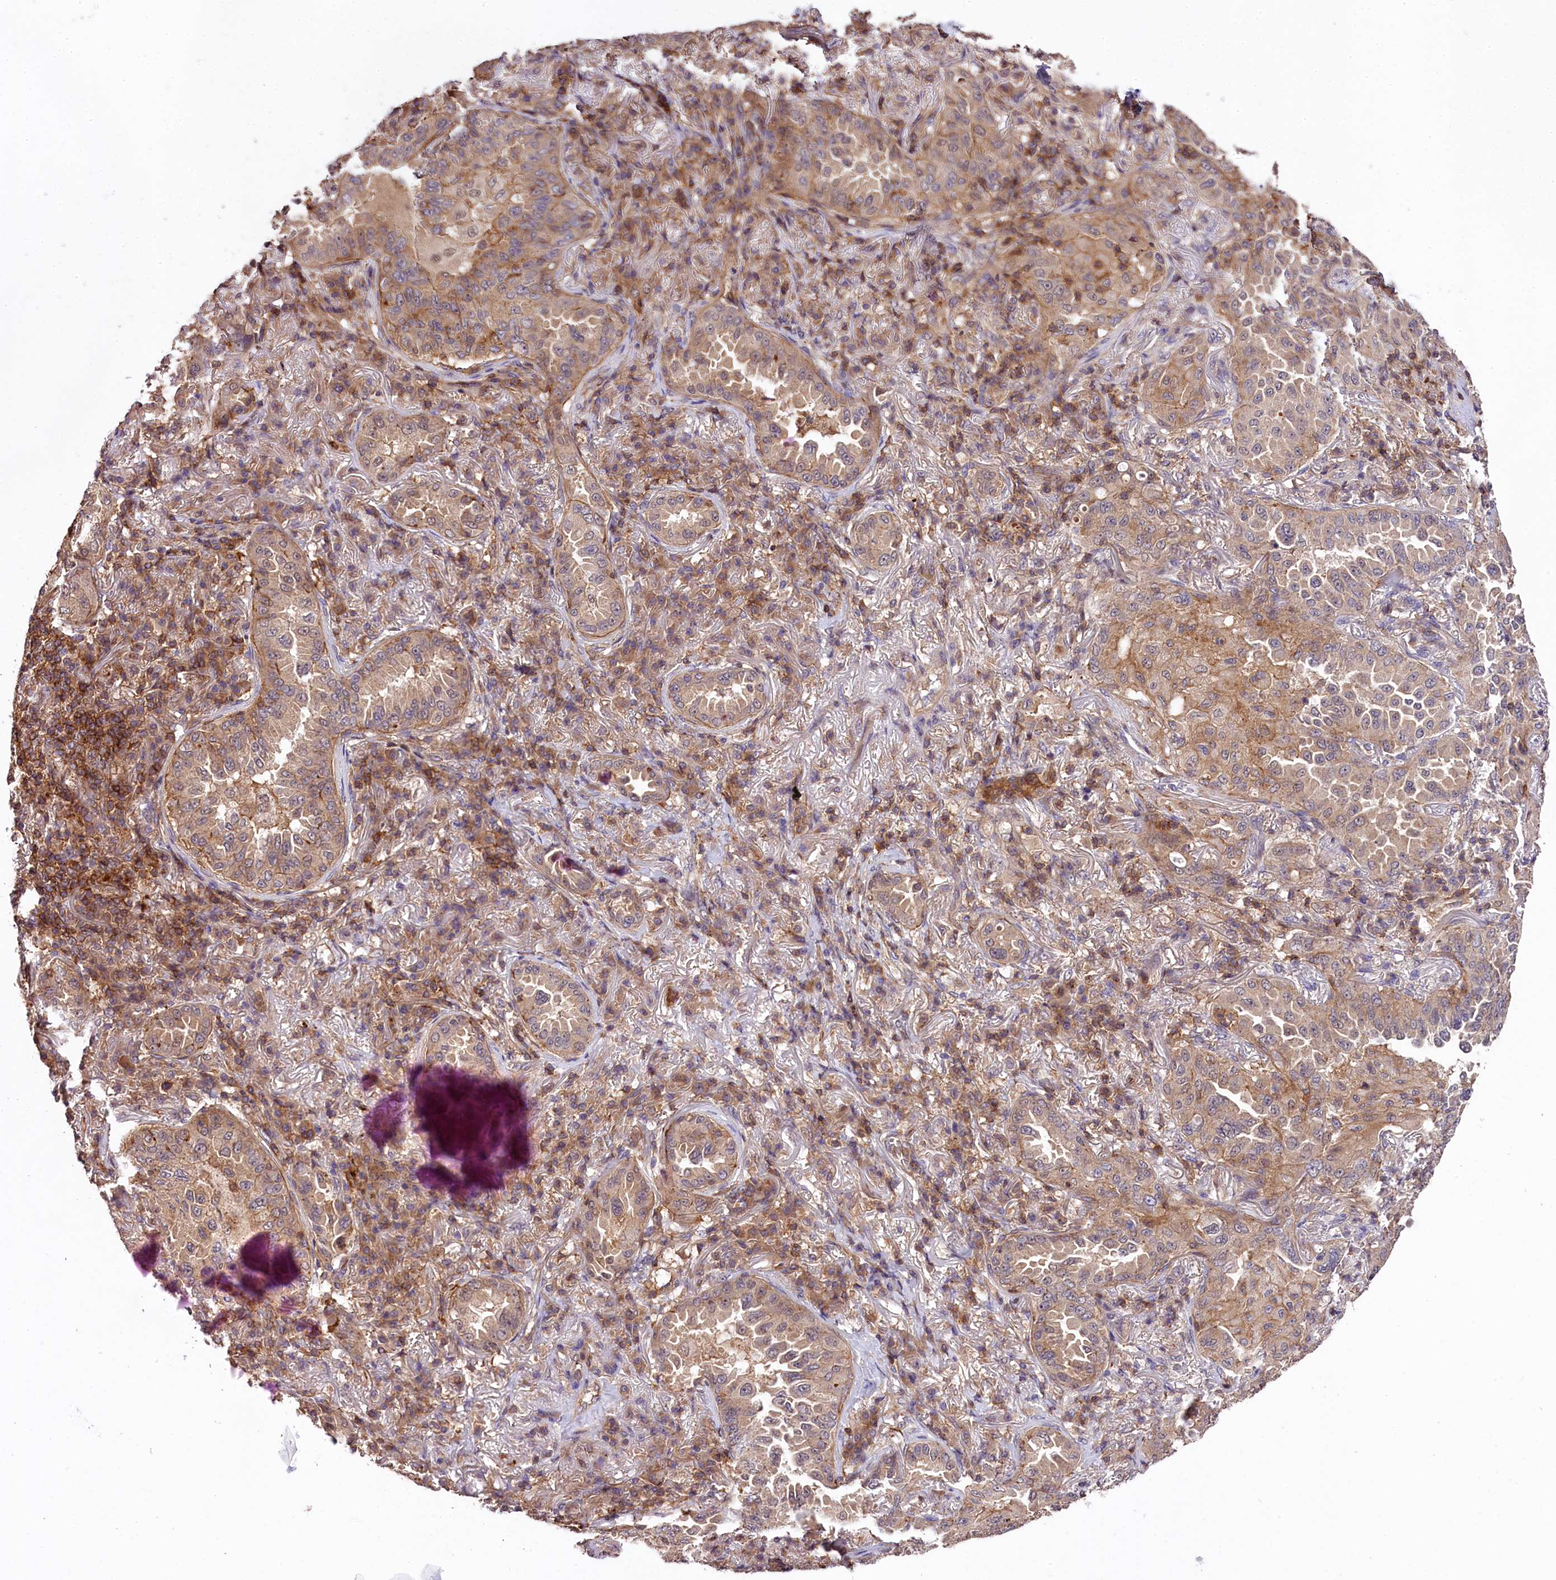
{"staining": {"intensity": "weak", "quantity": "25%-75%", "location": "cytoplasmic/membranous"}, "tissue": "lung cancer", "cell_type": "Tumor cells", "image_type": "cancer", "snomed": [{"axis": "morphology", "description": "Adenocarcinoma, NOS"}, {"axis": "topography", "description": "Lung"}], "caption": "Adenocarcinoma (lung) stained with DAB (3,3'-diaminobenzidine) IHC demonstrates low levels of weak cytoplasmic/membranous expression in about 25%-75% of tumor cells.", "gene": "SKIDA1", "patient": {"sex": "female", "age": 69}}